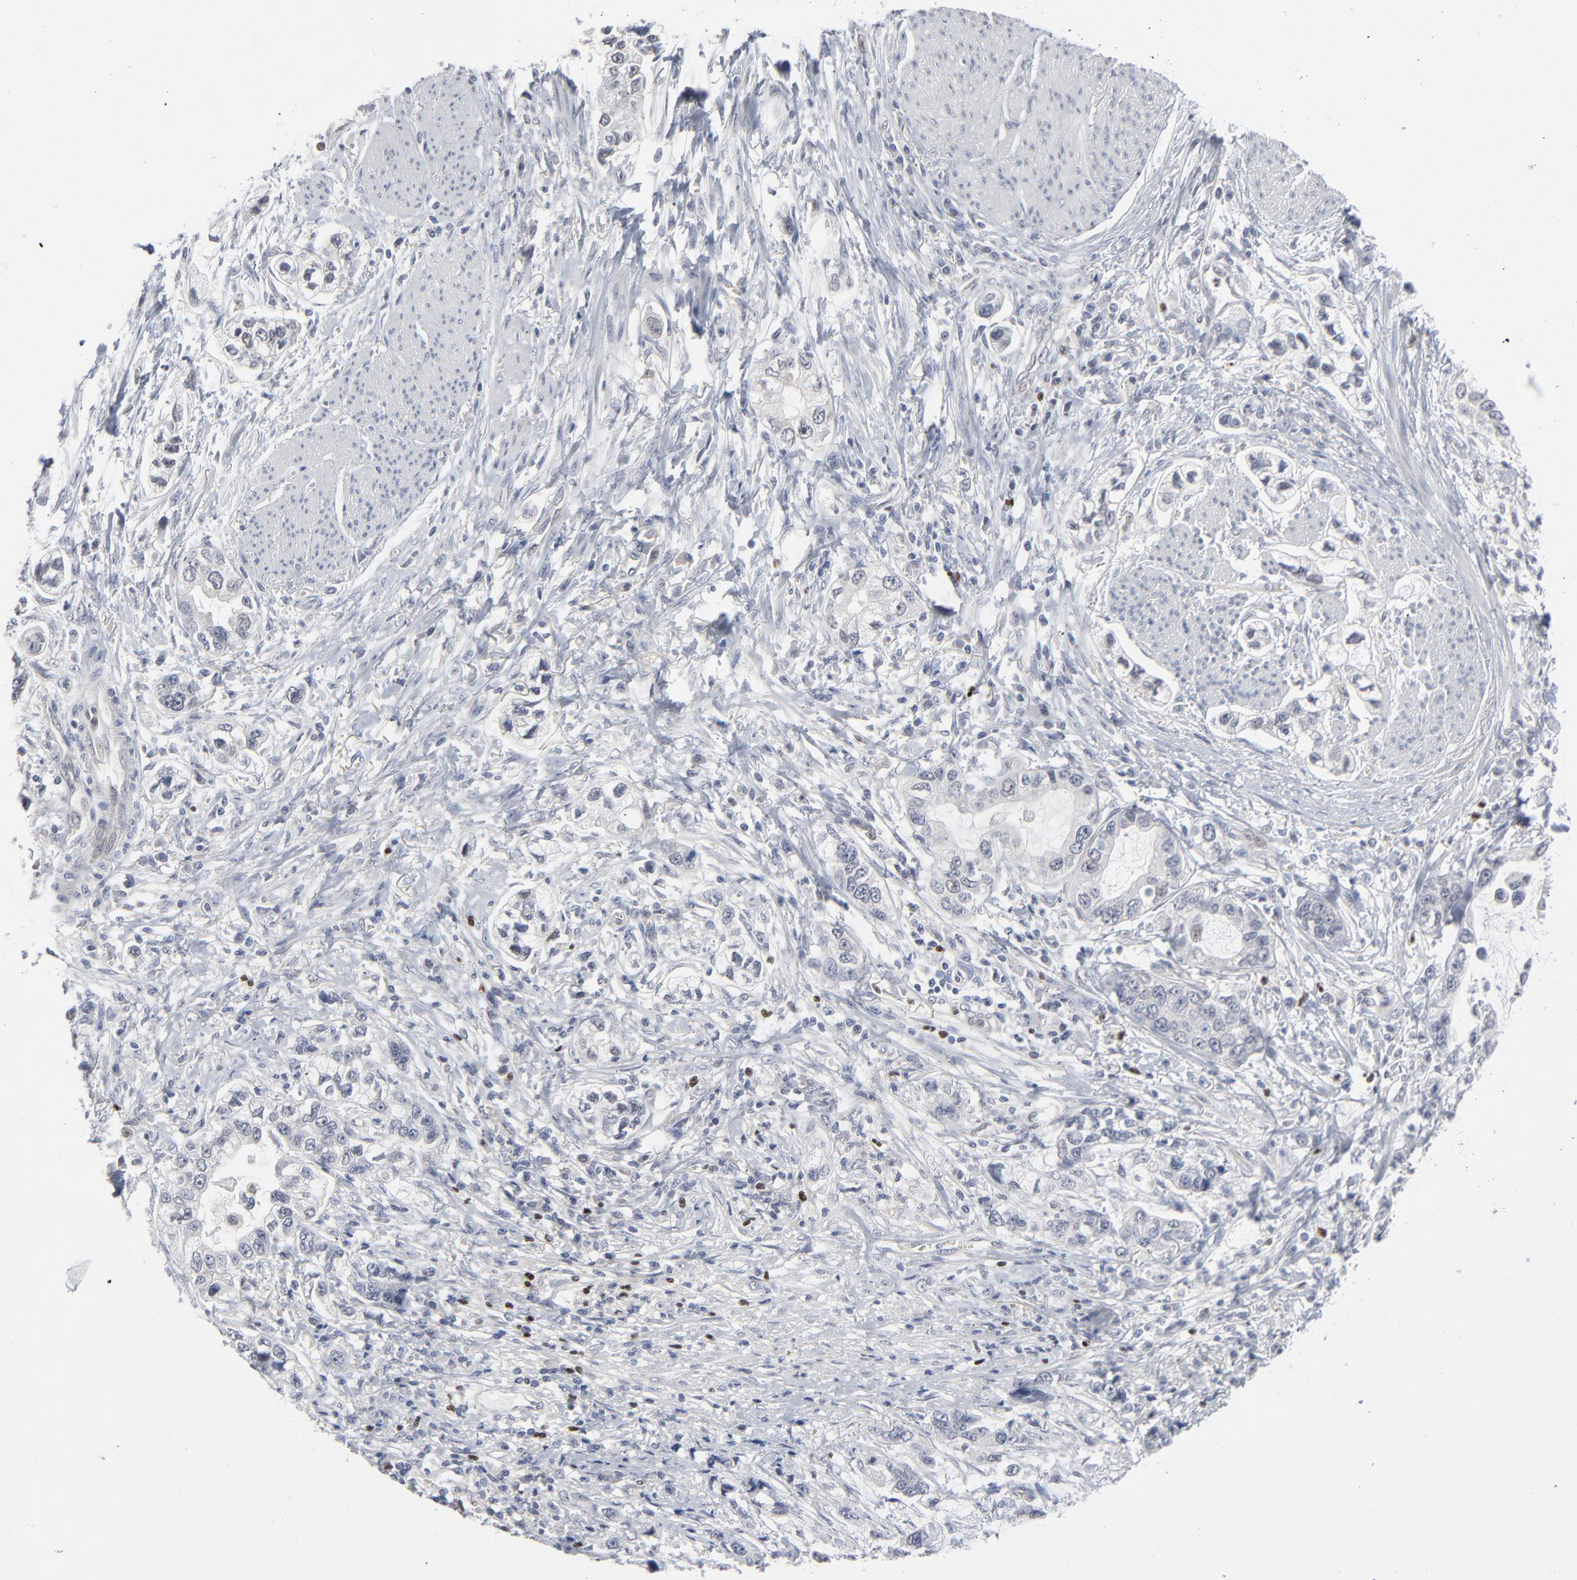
{"staining": {"intensity": "negative", "quantity": "none", "location": "none"}, "tissue": "stomach cancer", "cell_type": "Tumor cells", "image_type": "cancer", "snomed": [{"axis": "morphology", "description": "Adenocarcinoma, NOS"}, {"axis": "topography", "description": "Stomach, lower"}], "caption": "An immunohistochemistry (IHC) histopathology image of stomach cancer is shown. There is no staining in tumor cells of stomach cancer. The staining is performed using DAB (3,3'-diaminobenzidine) brown chromogen with nuclei counter-stained in using hematoxylin.", "gene": "FOXN2", "patient": {"sex": "female", "age": 93}}